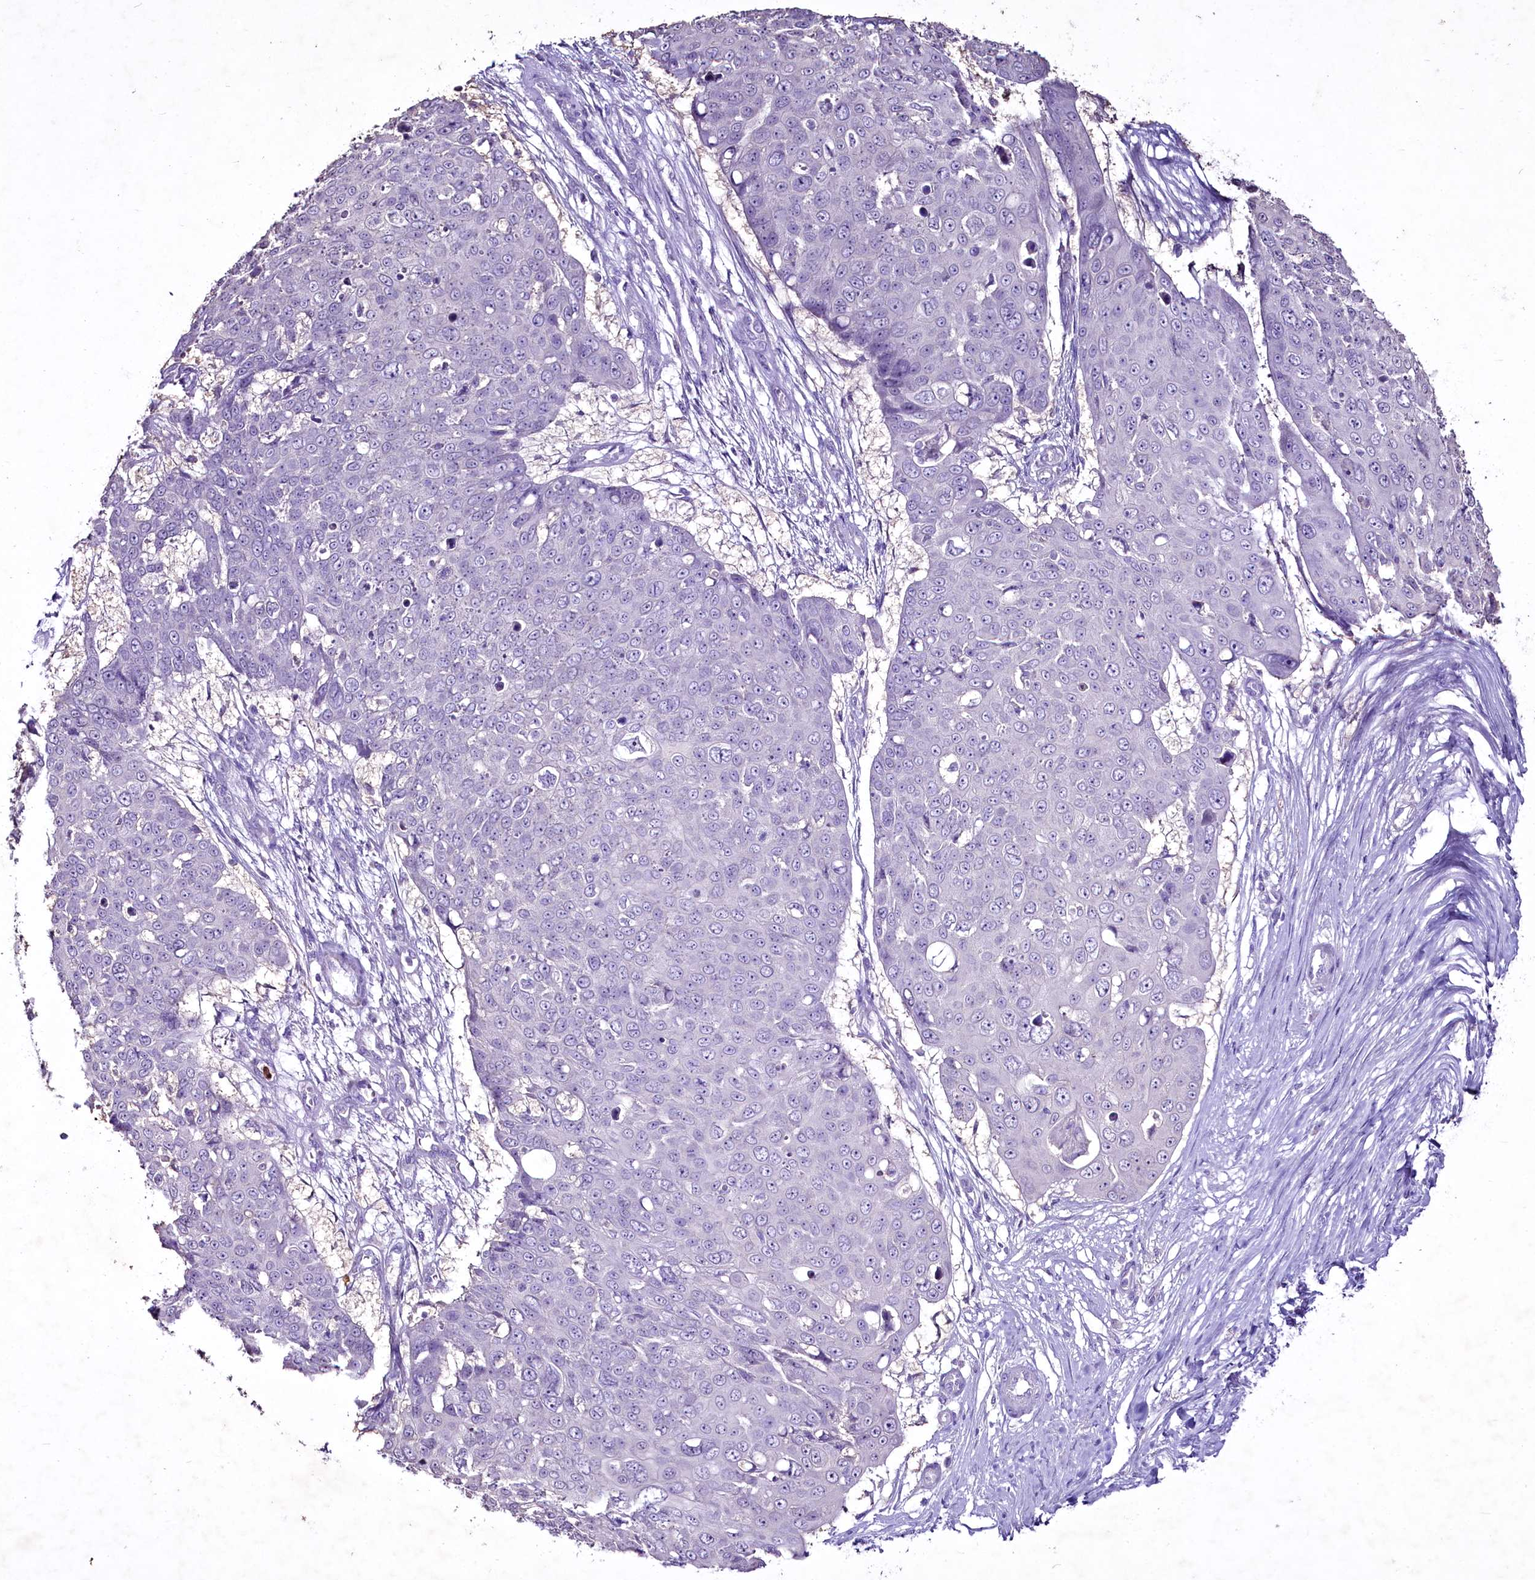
{"staining": {"intensity": "negative", "quantity": "none", "location": "none"}, "tissue": "skin cancer", "cell_type": "Tumor cells", "image_type": "cancer", "snomed": [{"axis": "morphology", "description": "Squamous cell carcinoma, NOS"}, {"axis": "topography", "description": "Skin"}], "caption": "Immunohistochemical staining of human squamous cell carcinoma (skin) reveals no significant staining in tumor cells.", "gene": "FAM209B", "patient": {"sex": "male", "age": 71}}